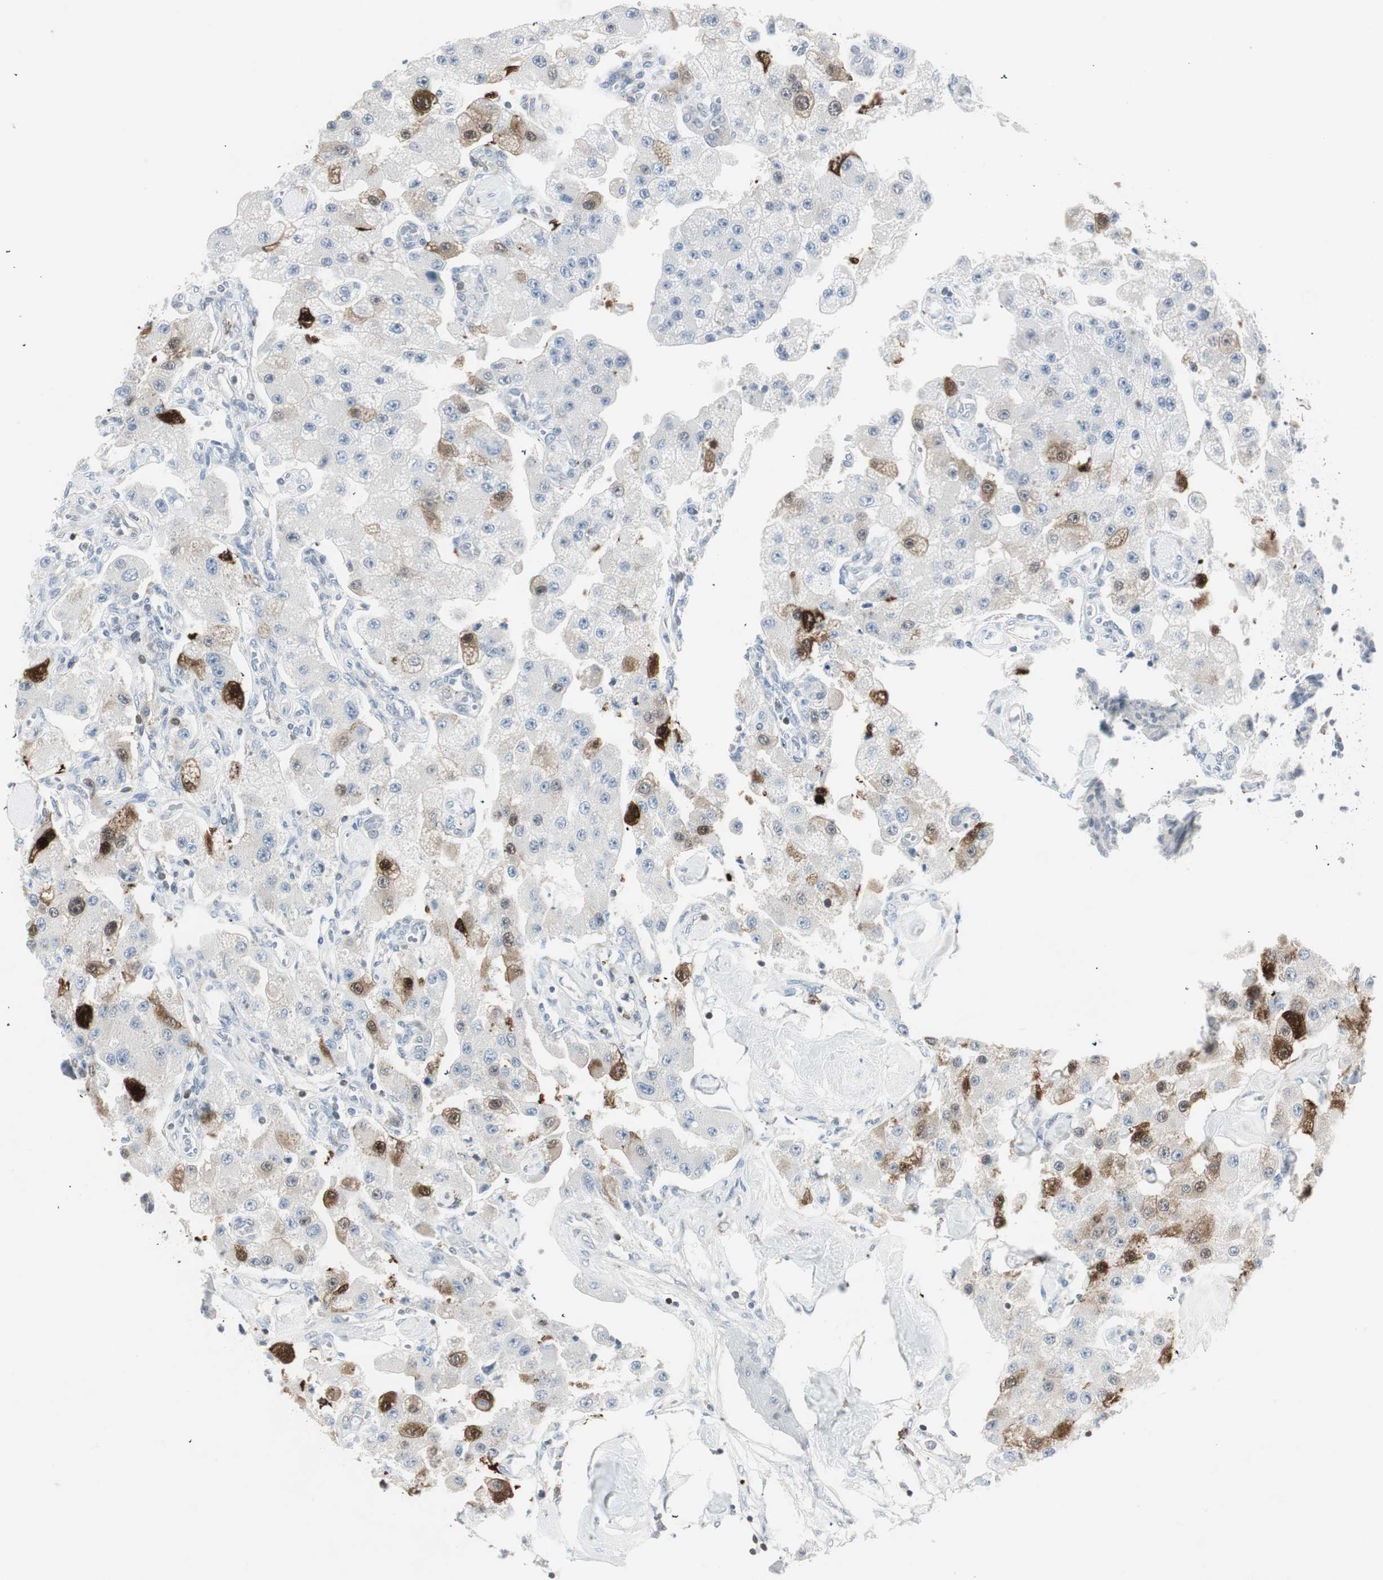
{"staining": {"intensity": "strong", "quantity": "<25%", "location": "cytoplasmic/membranous,nuclear"}, "tissue": "carcinoid", "cell_type": "Tumor cells", "image_type": "cancer", "snomed": [{"axis": "morphology", "description": "Carcinoid, malignant, NOS"}, {"axis": "topography", "description": "Pancreas"}], "caption": "A high-resolution histopathology image shows immunohistochemistry (IHC) staining of carcinoid (malignant), which reveals strong cytoplasmic/membranous and nuclear staining in about <25% of tumor cells.", "gene": "MAP4K4", "patient": {"sex": "male", "age": 41}}